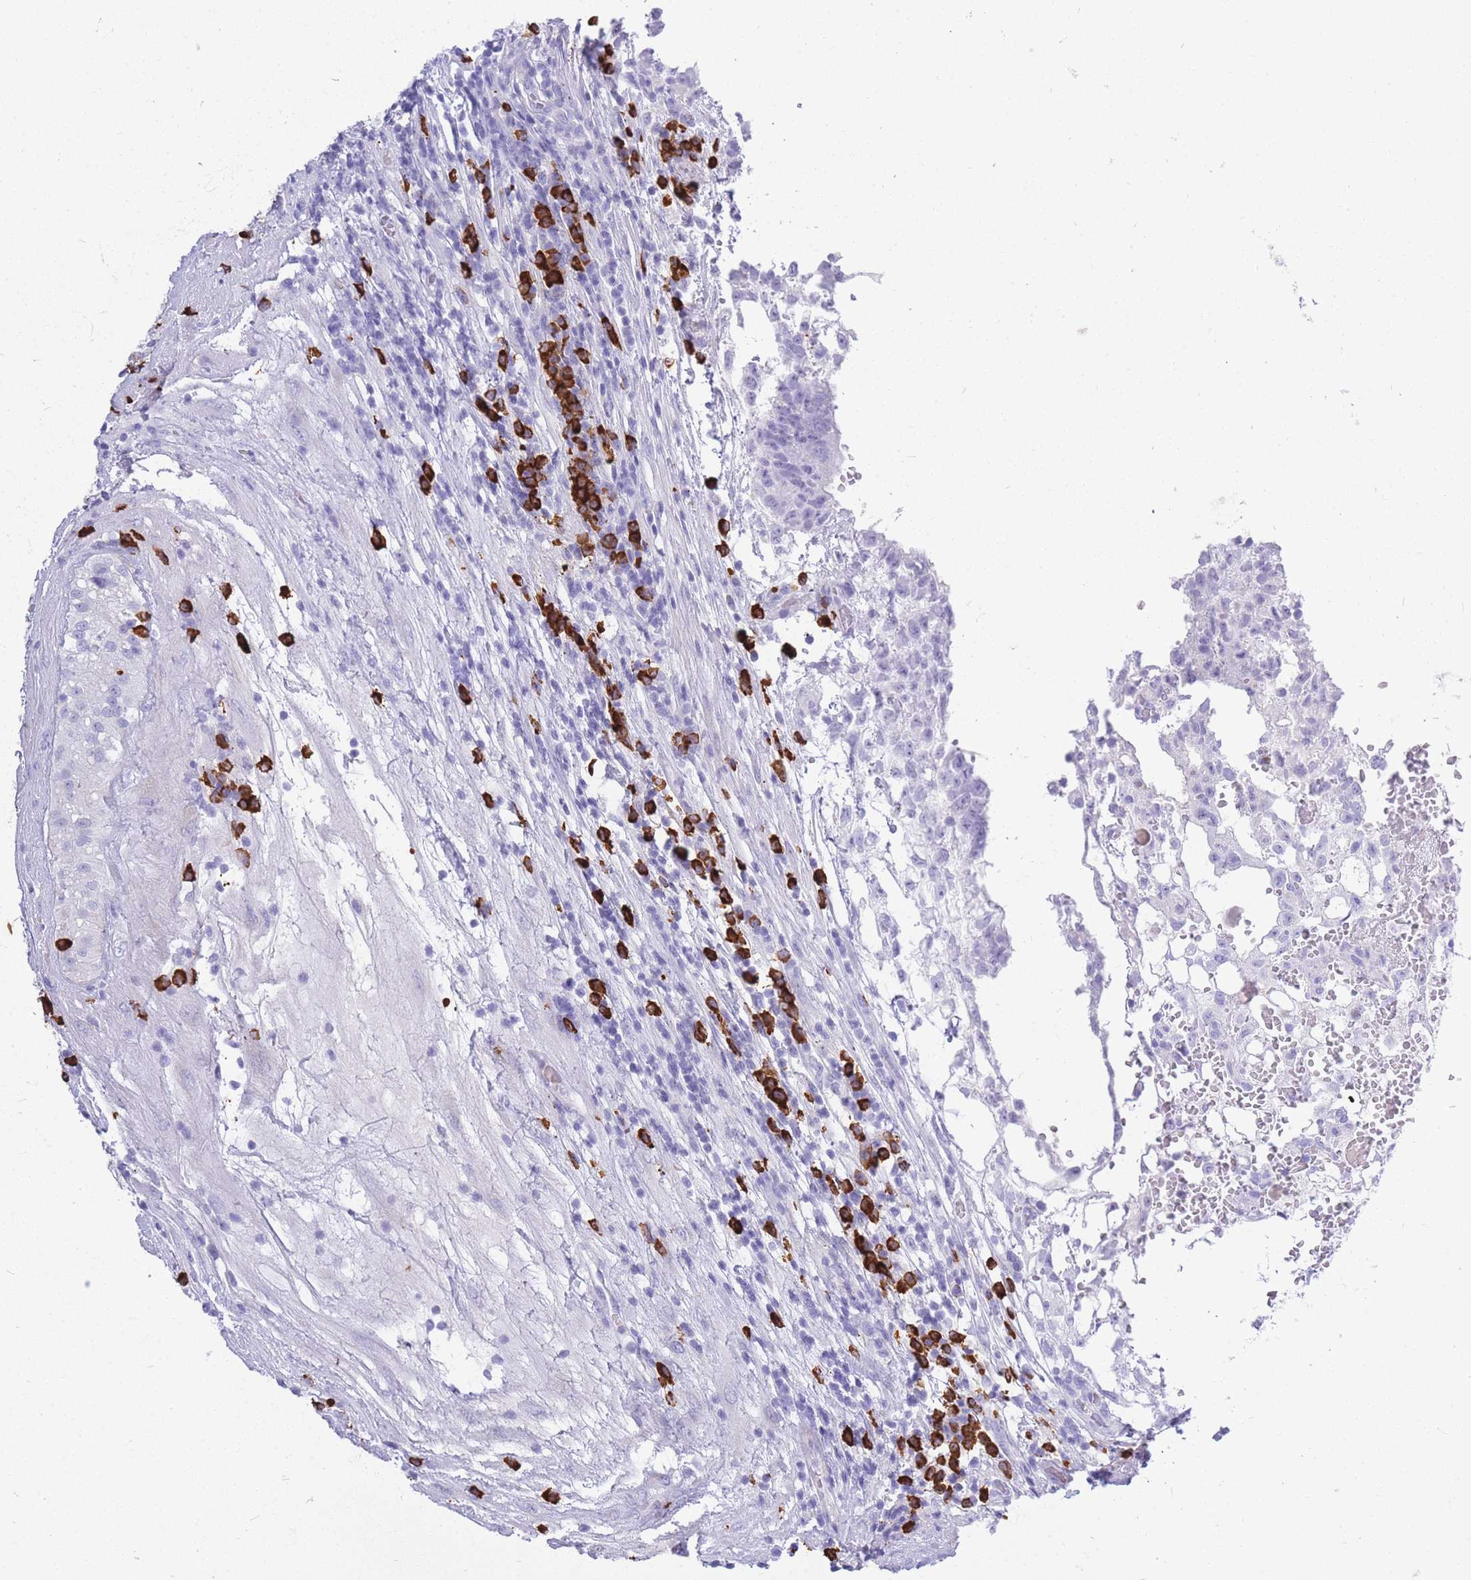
{"staining": {"intensity": "negative", "quantity": "none", "location": "none"}, "tissue": "testis cancer", "cell_type": "Tumor cells", "image_type": "cancer", "snomed": [{"axis": "morphology", "description": "Normal tissue, NOS"}, {"axis": "morphology", "description": "Carcinoma, Embryonal, NOS"}, {"axis": "topography", "description": "Testis"}], "caption": "IHC photomicrograph of neoplastic tissue: testis cancer (embryonal carcinoma) stained with DAB (3,3'-diaminobenzidine) displays no significant protein positivity in tumor cells.", "gene": "ZFP62", "patient": {"sex": "male", "age": 32}}